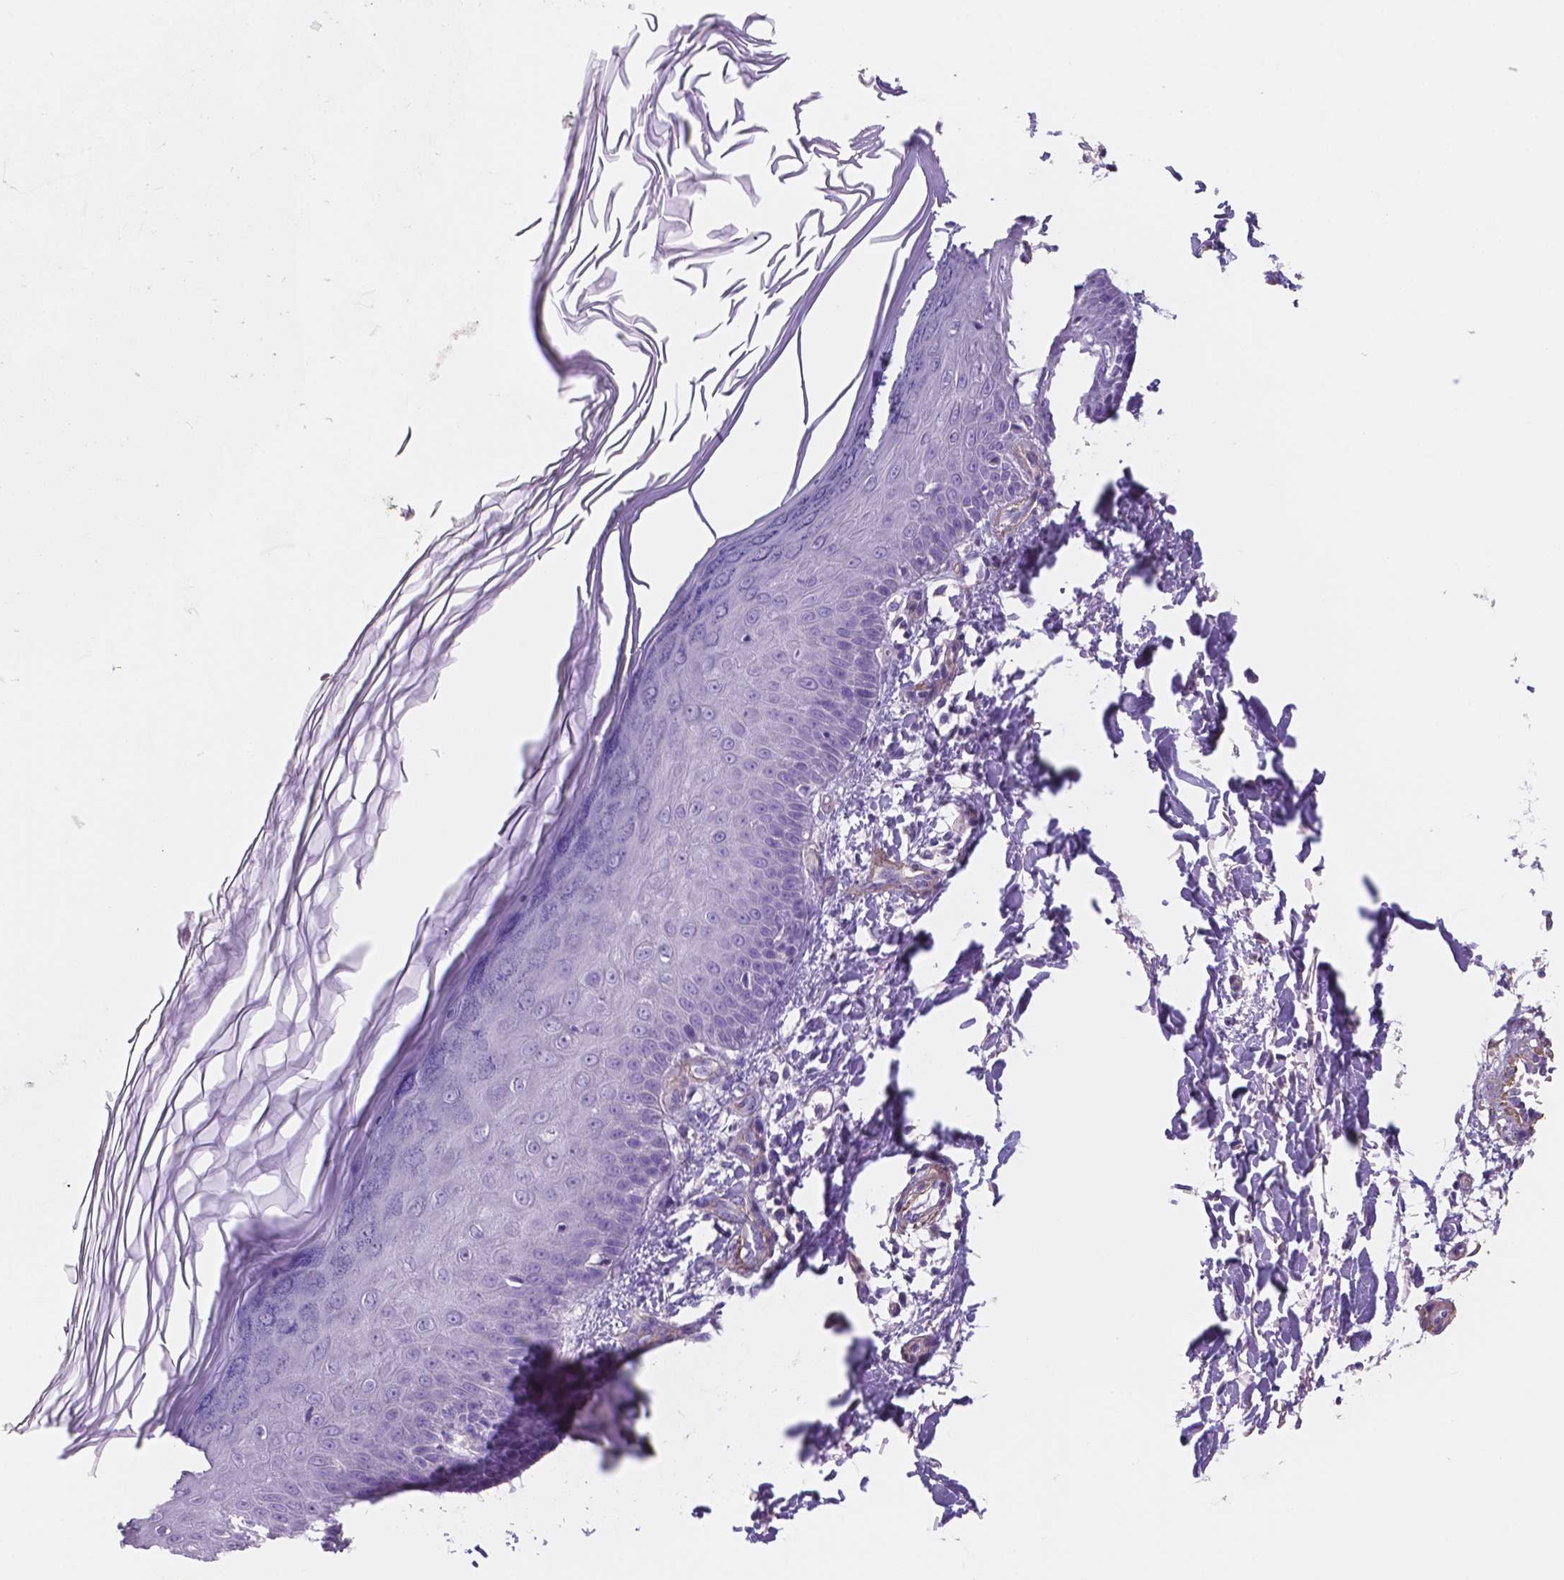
{"staining": {"intensity": "negative", "quantity": "none", "location": "none"}, "tissue": "skin", "cell_type": "Fibroblasts", "image_type": "normal", "snomed": [{"axis": "morphology", "description": "Normal tissue, NOS"}, {"axis": "topography", "description": "Skin"}], "caption": "This is an immunohistochemistry (IHC) histopathology image of unremarkable skin. There is no expression in fibroblasts.", "gene": "TOR2A", "patient": {"sex": "female", "age": 62}}